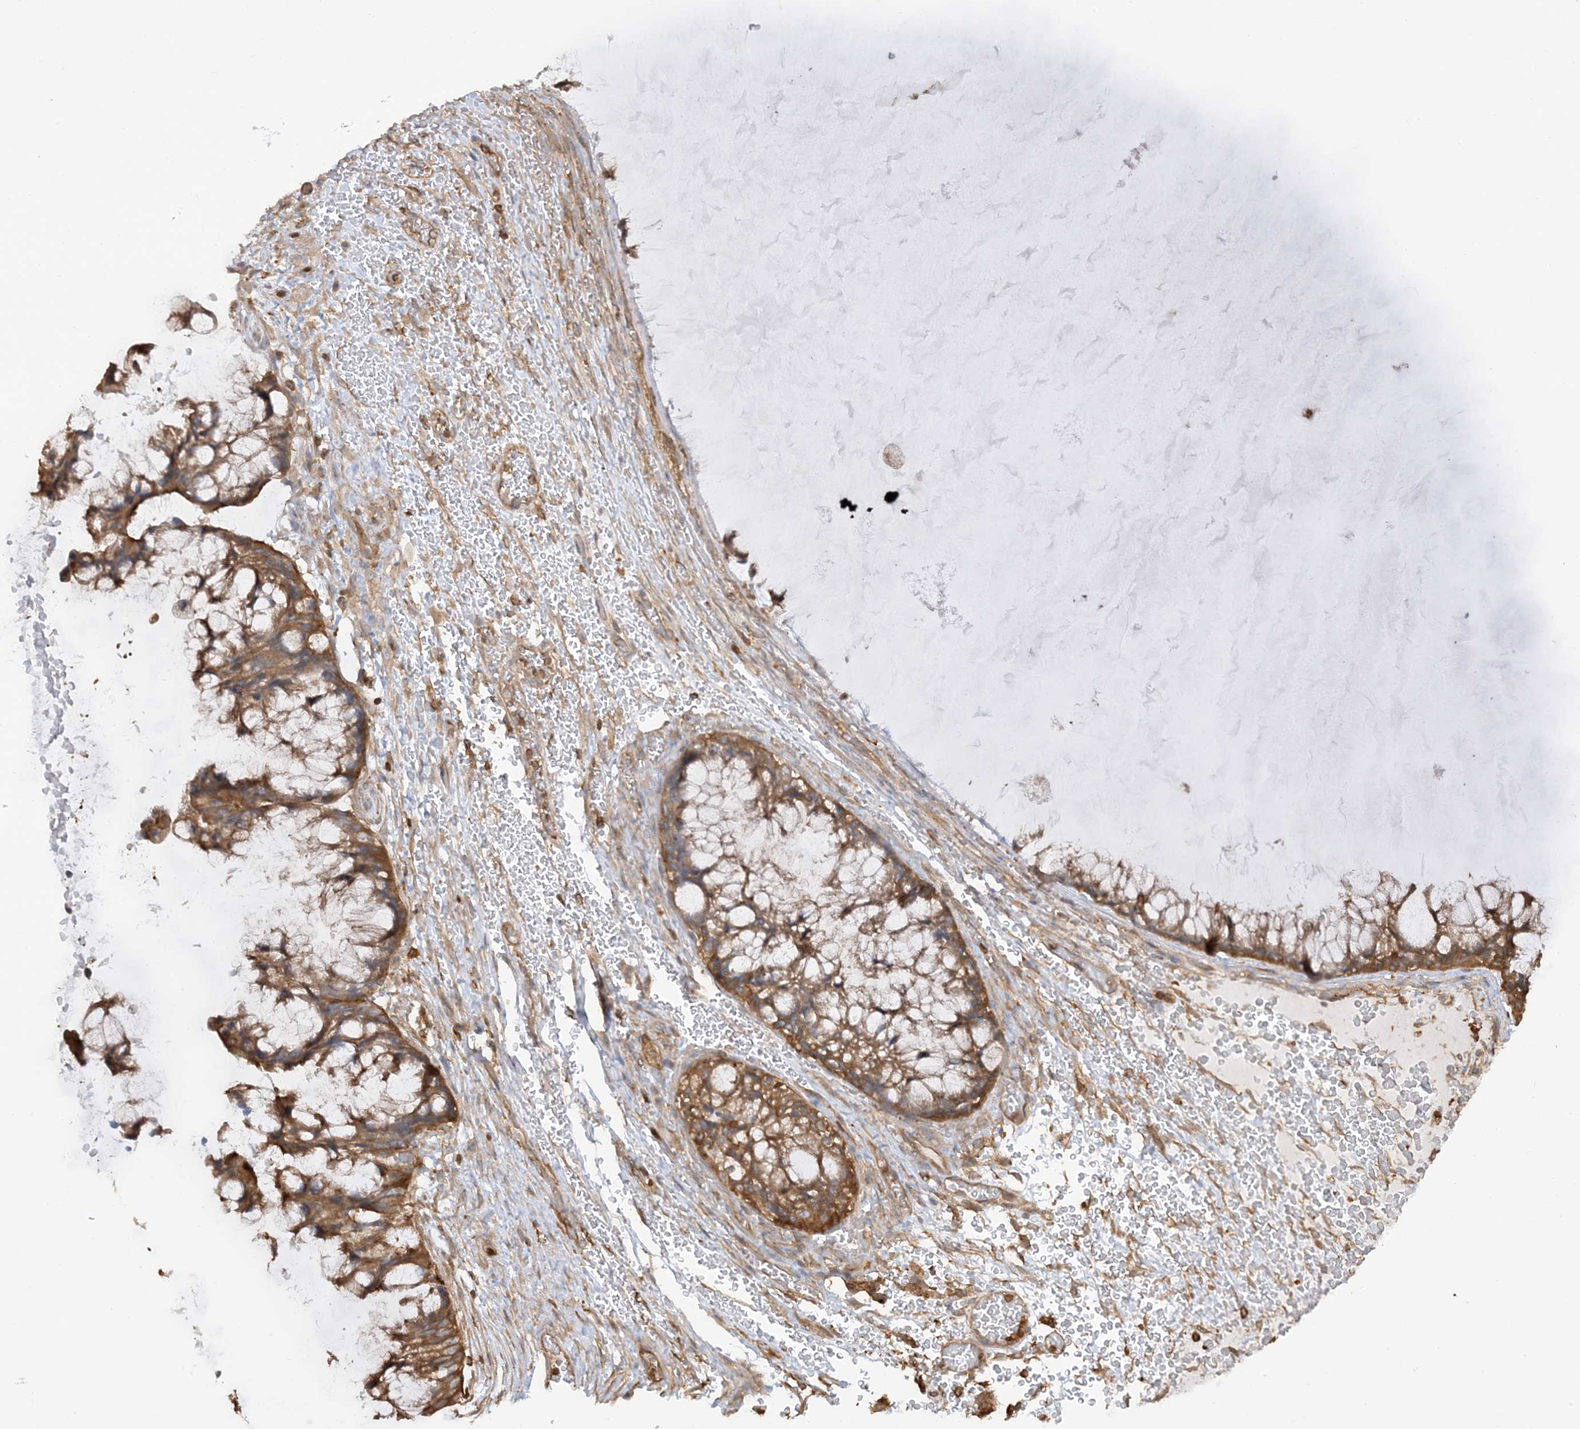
{"staining": {"intensity": "moderate", "quantity": ">75%", "location": "cytoplasmic/membranous"}, "tissue": "ovarian cancer", "cell_type": "Tumor cells", "image_type": "cancer", "snomed": [{"axis": "morphology", "description": "Cystadenocarcinoma, mucinous, NOS"}, {"axis": "topography", "description": "Ovary"}], "caption": "Immunohistochemical staining of human ovarian cancer reveals moderate cytoplasmic/membranous protein expression in about >75% of tumor cells.", "gene": "CAPZB", "patient": {"sex": "female", "age": 37}}